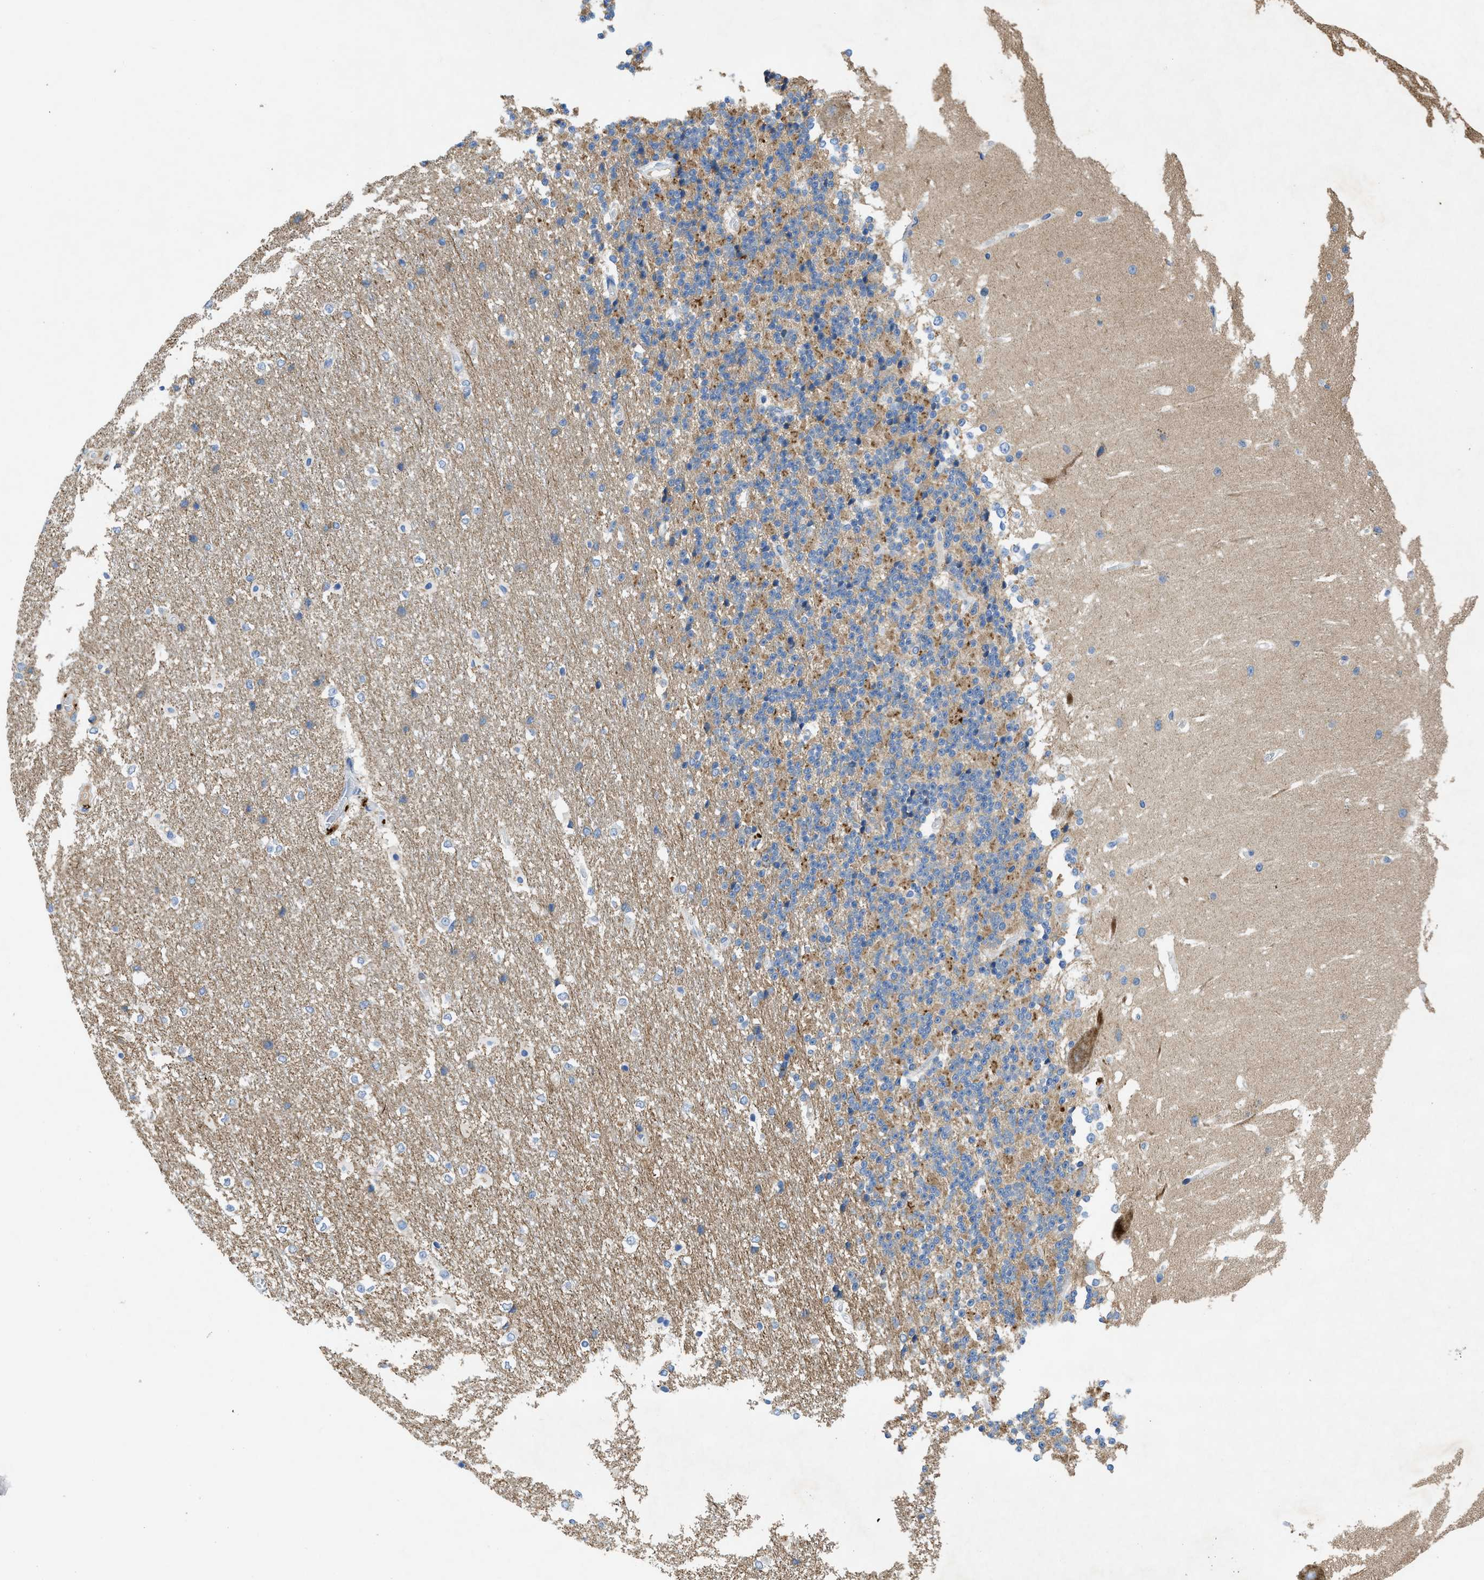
{"staining": {"intensity": "moderate", "quantity": "25%-75%", "location": "cytoplasmic/membranous"}, "tissue": "cerebellum", "cell_type": "Cells in granular layer", "image_type": "normal", "snomed": [{"axis": "morphology", "description": "Normal tissue, NOS"}, {"axis": "topography", "description": "Cerebellum"}], "caption": "DAB (3,3'-diaminobenzidine) immunohistochemical staining of normal cerebellum shows moderate cytoplasmic/membranous protein expression in about 25%-75% of cells in granular layer.", "gene": "TMEM248", "patient": {"sex": "female", "age": 19}}